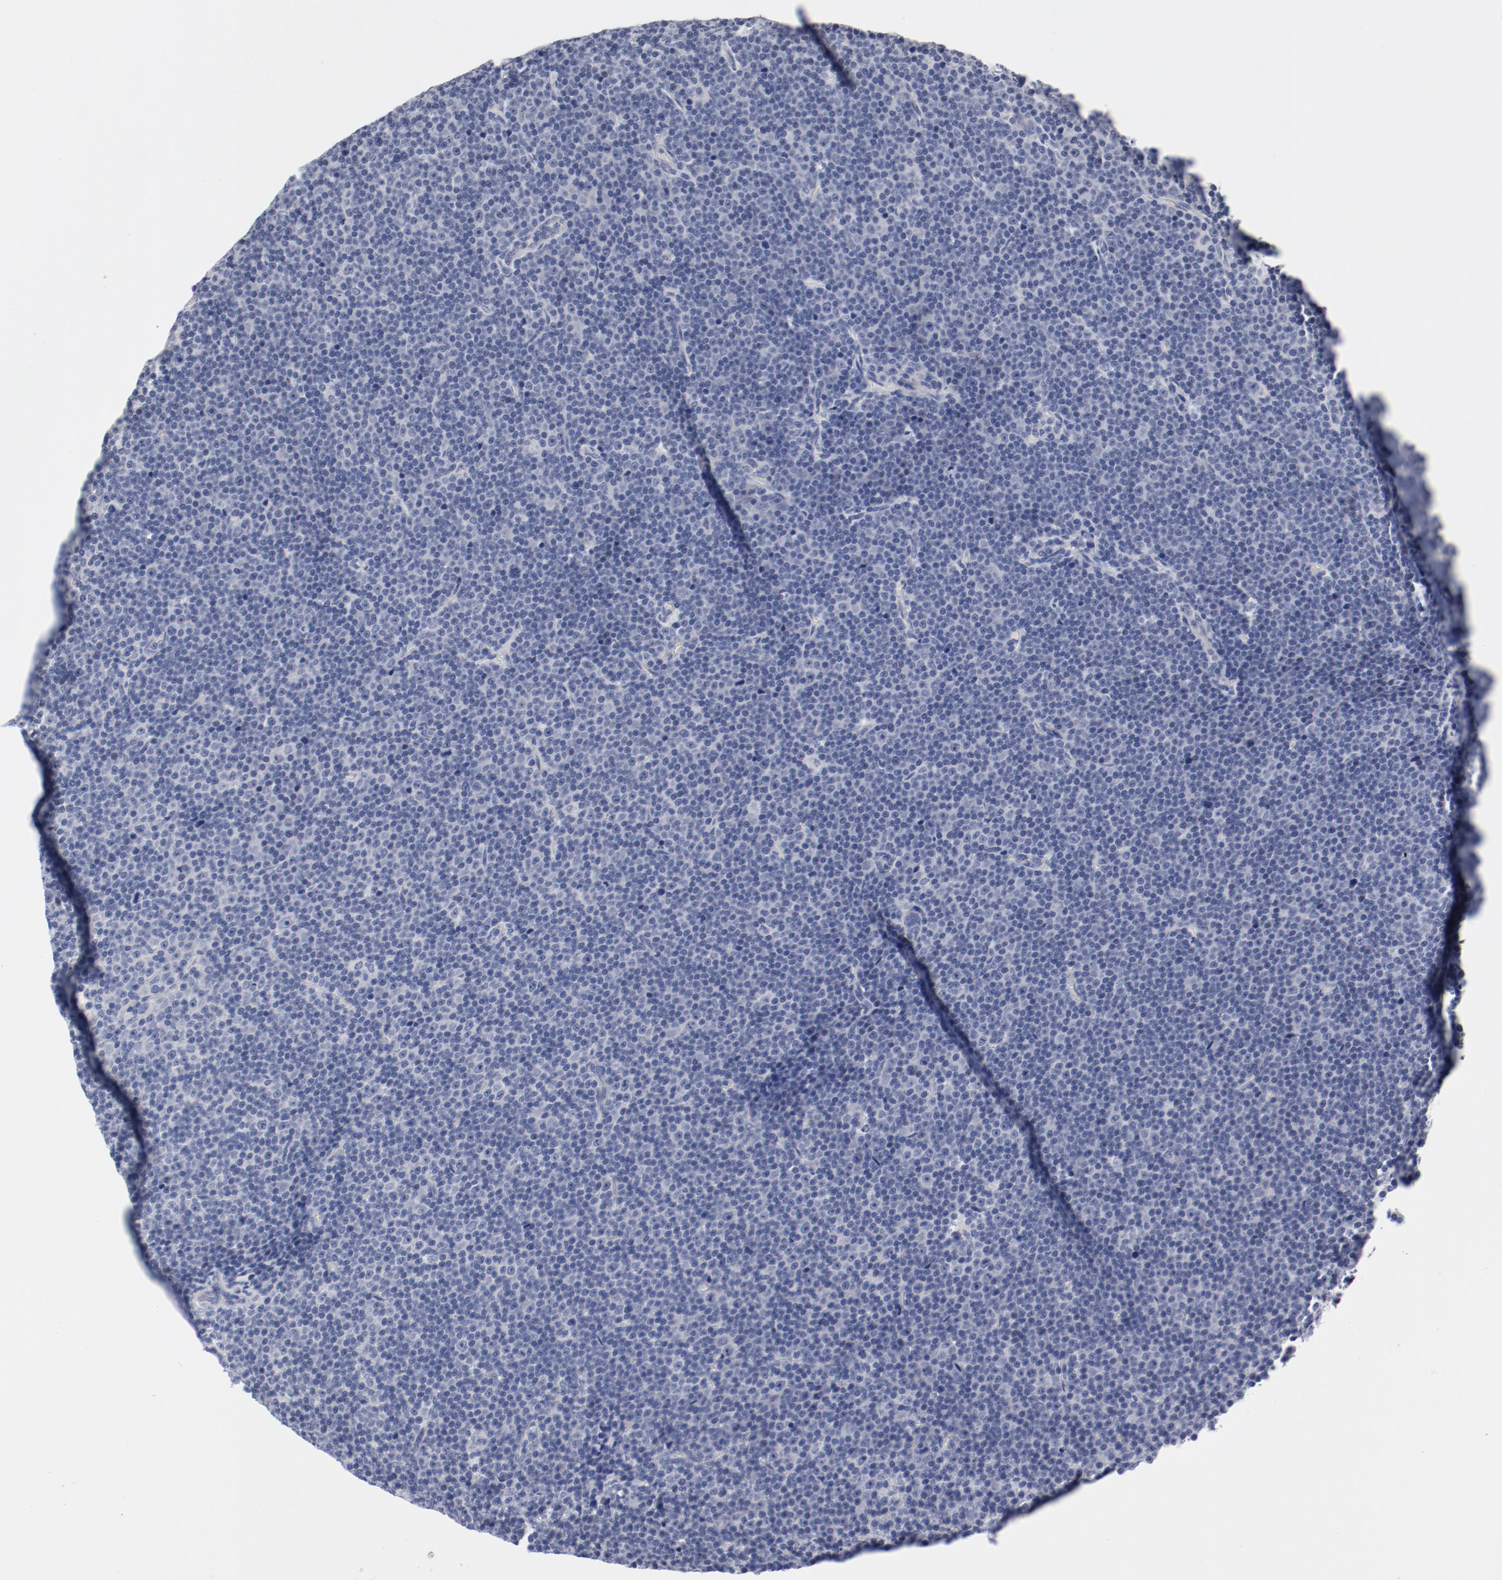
{"staining": {"intensity": "negative", "quantity": "none", "location": "none"}, "tissue": "lymphoma", "cell_type": "Tumor cells", "image_type": "cancer", "snomed": [{"axis": "morphology", "description": "Malignant lymphoma, non-Hodgkin's type, Low grade"}, {"axis": "topography", "description": "Lymph node"}], "caption": "There is no significant expression in tumor cells of malignant lymphoma, non-Hodgkin's type (low-grade).", "gene": "KCNK13", "patient": {"sex": "female", "age": 67}}